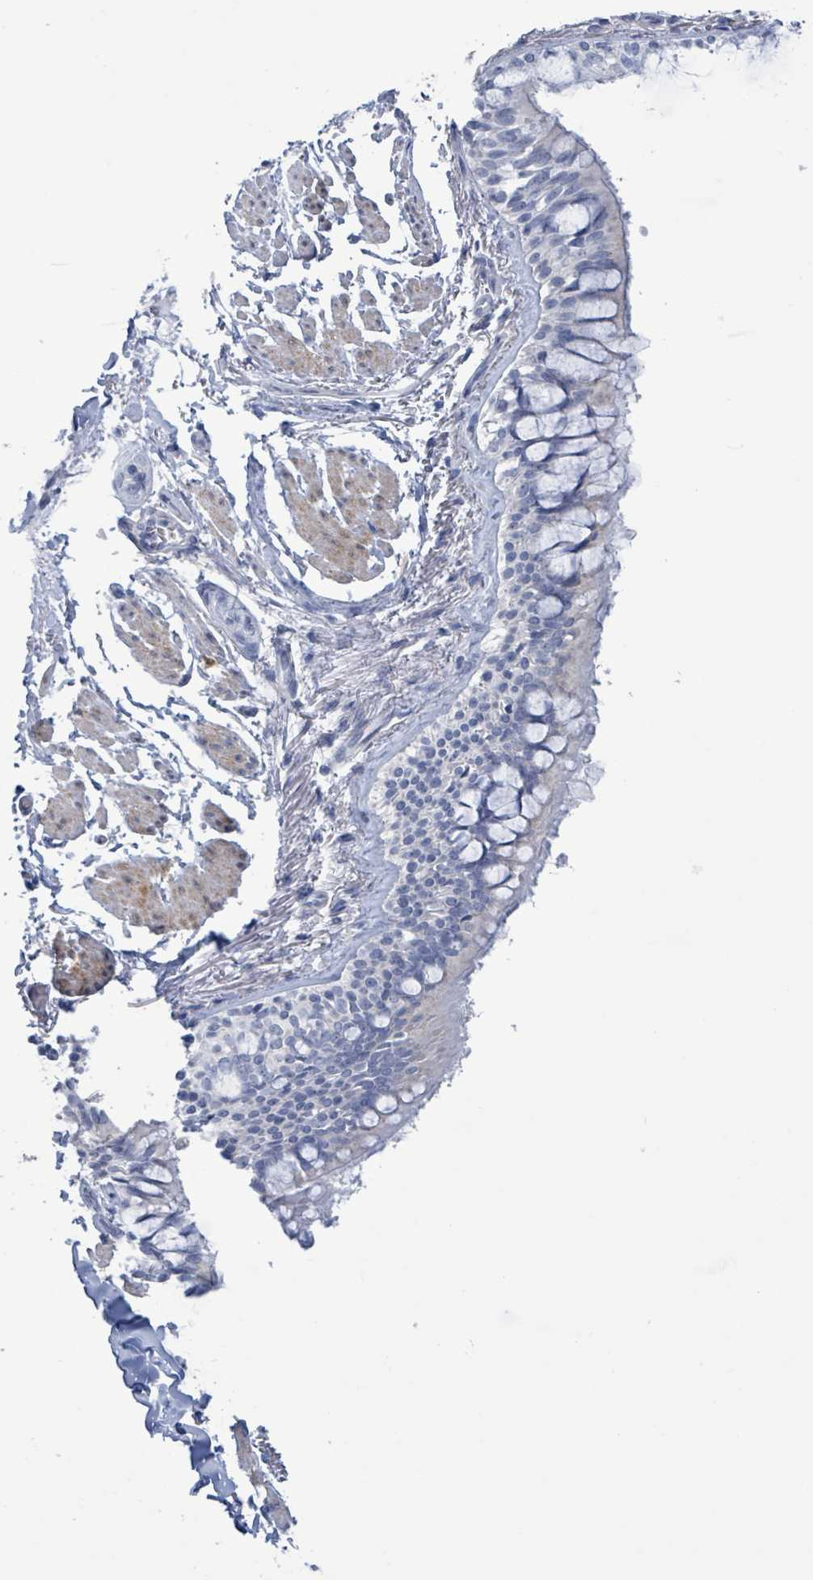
{"staining": {"intensity": "negative", "quantity": "none", "location": "none"}, "tissue": "bronchus", "cell_type": "Respiratory epithelial cells", "image_type": "normal", "snomed": [{"axis": "morphology", "description": "Normal tissue, NOS"}, {"axis": "topography", "description": "Bronchus"}], "caption": "This is an immunohistochemistry (IHC) photomicrograph of benign human bronchus. There is no expression in respiratory epithelial cells.", "gene": "PKLR", "patient": {"sex": "male", "age": 70}}